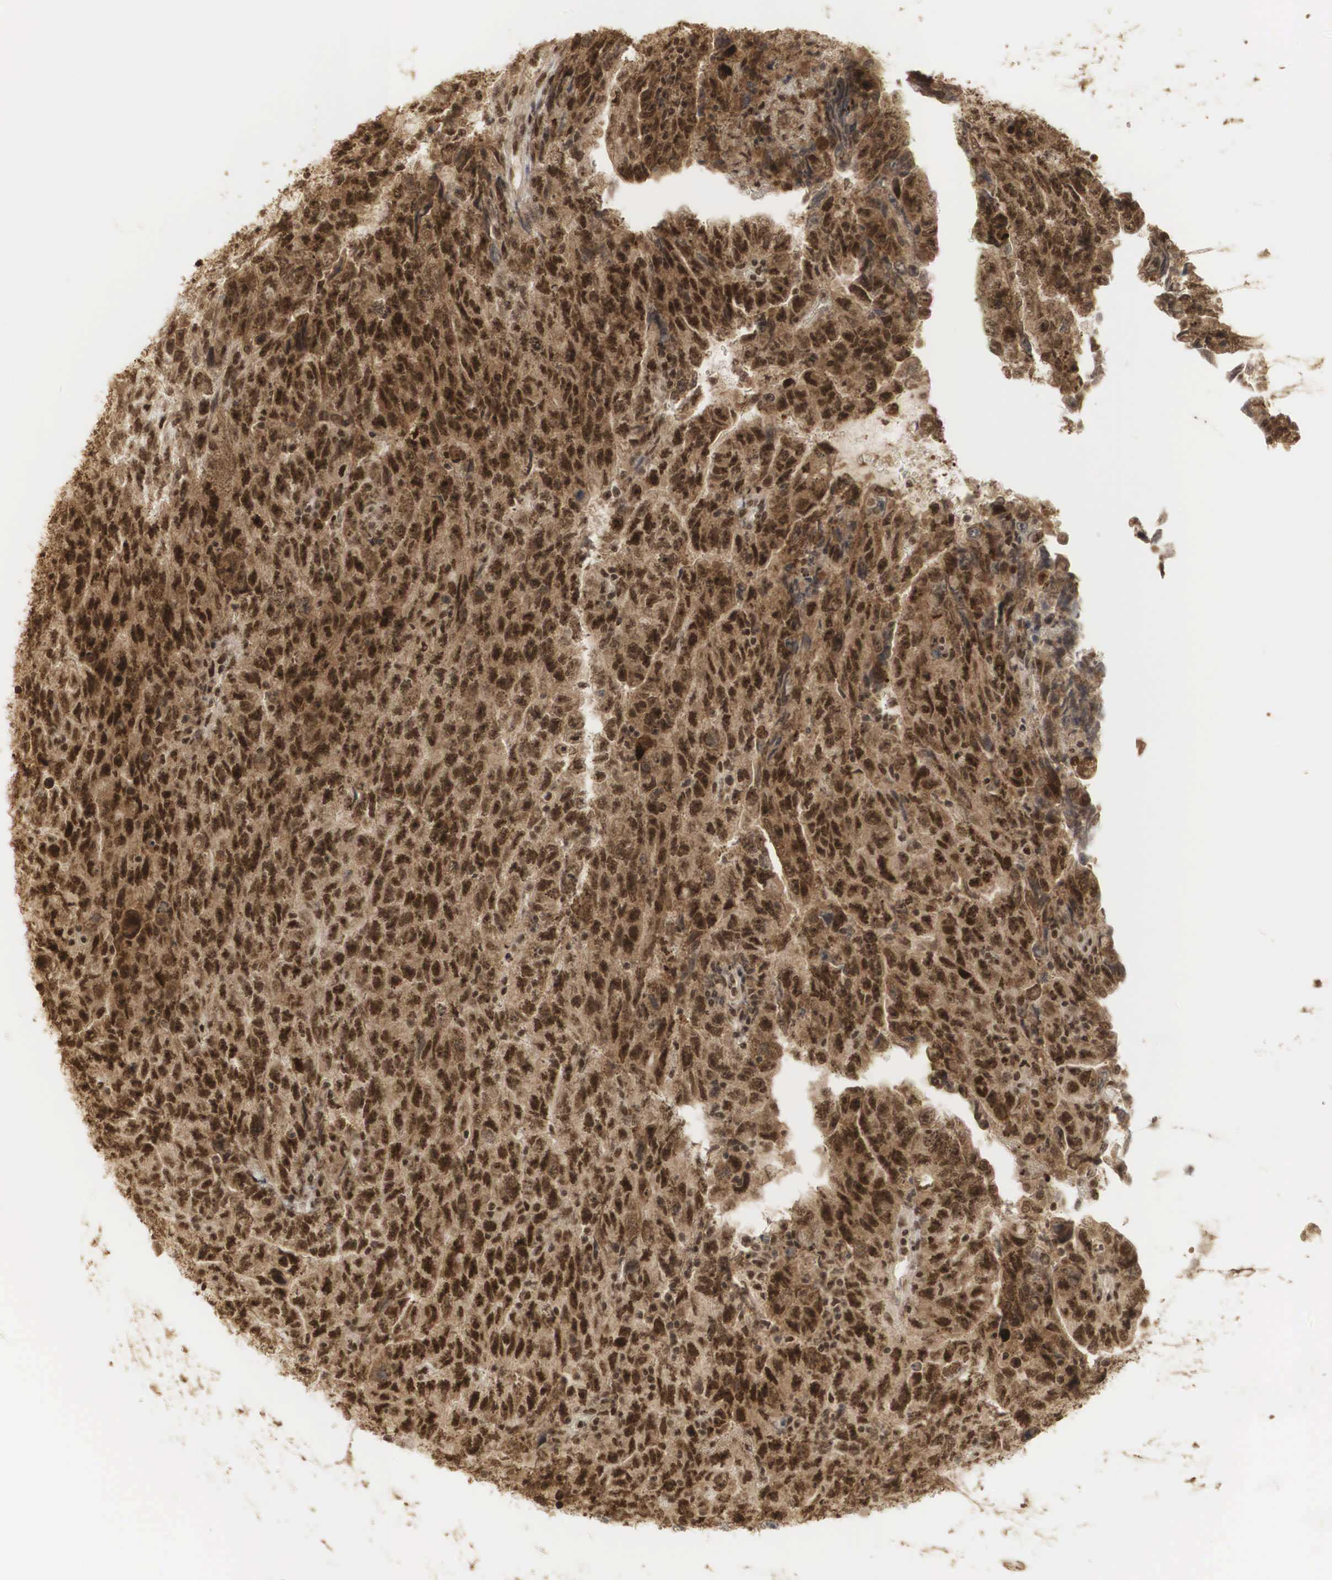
{"staining": {"intensity": "strong", "quantity": ">75%", "location": "cytoplasmic/membranous,nuclear"}, "tissue": "testis cancer", "cell_type": "Tumor cells", "image_type": "cancer", "snomed": [{"axis": "morphology", "description": "Carcinoma, Embryonal, NOS"}, {"axis": "topography", "description": "Testis"}], "caption": "Strong cytoplasmic/membranous and nuclear positivity is identified in approximately >75% of tumor cells in testis cancer.", "gene": "RNF113A", "patient": {"sex": "male", "age": 28}}